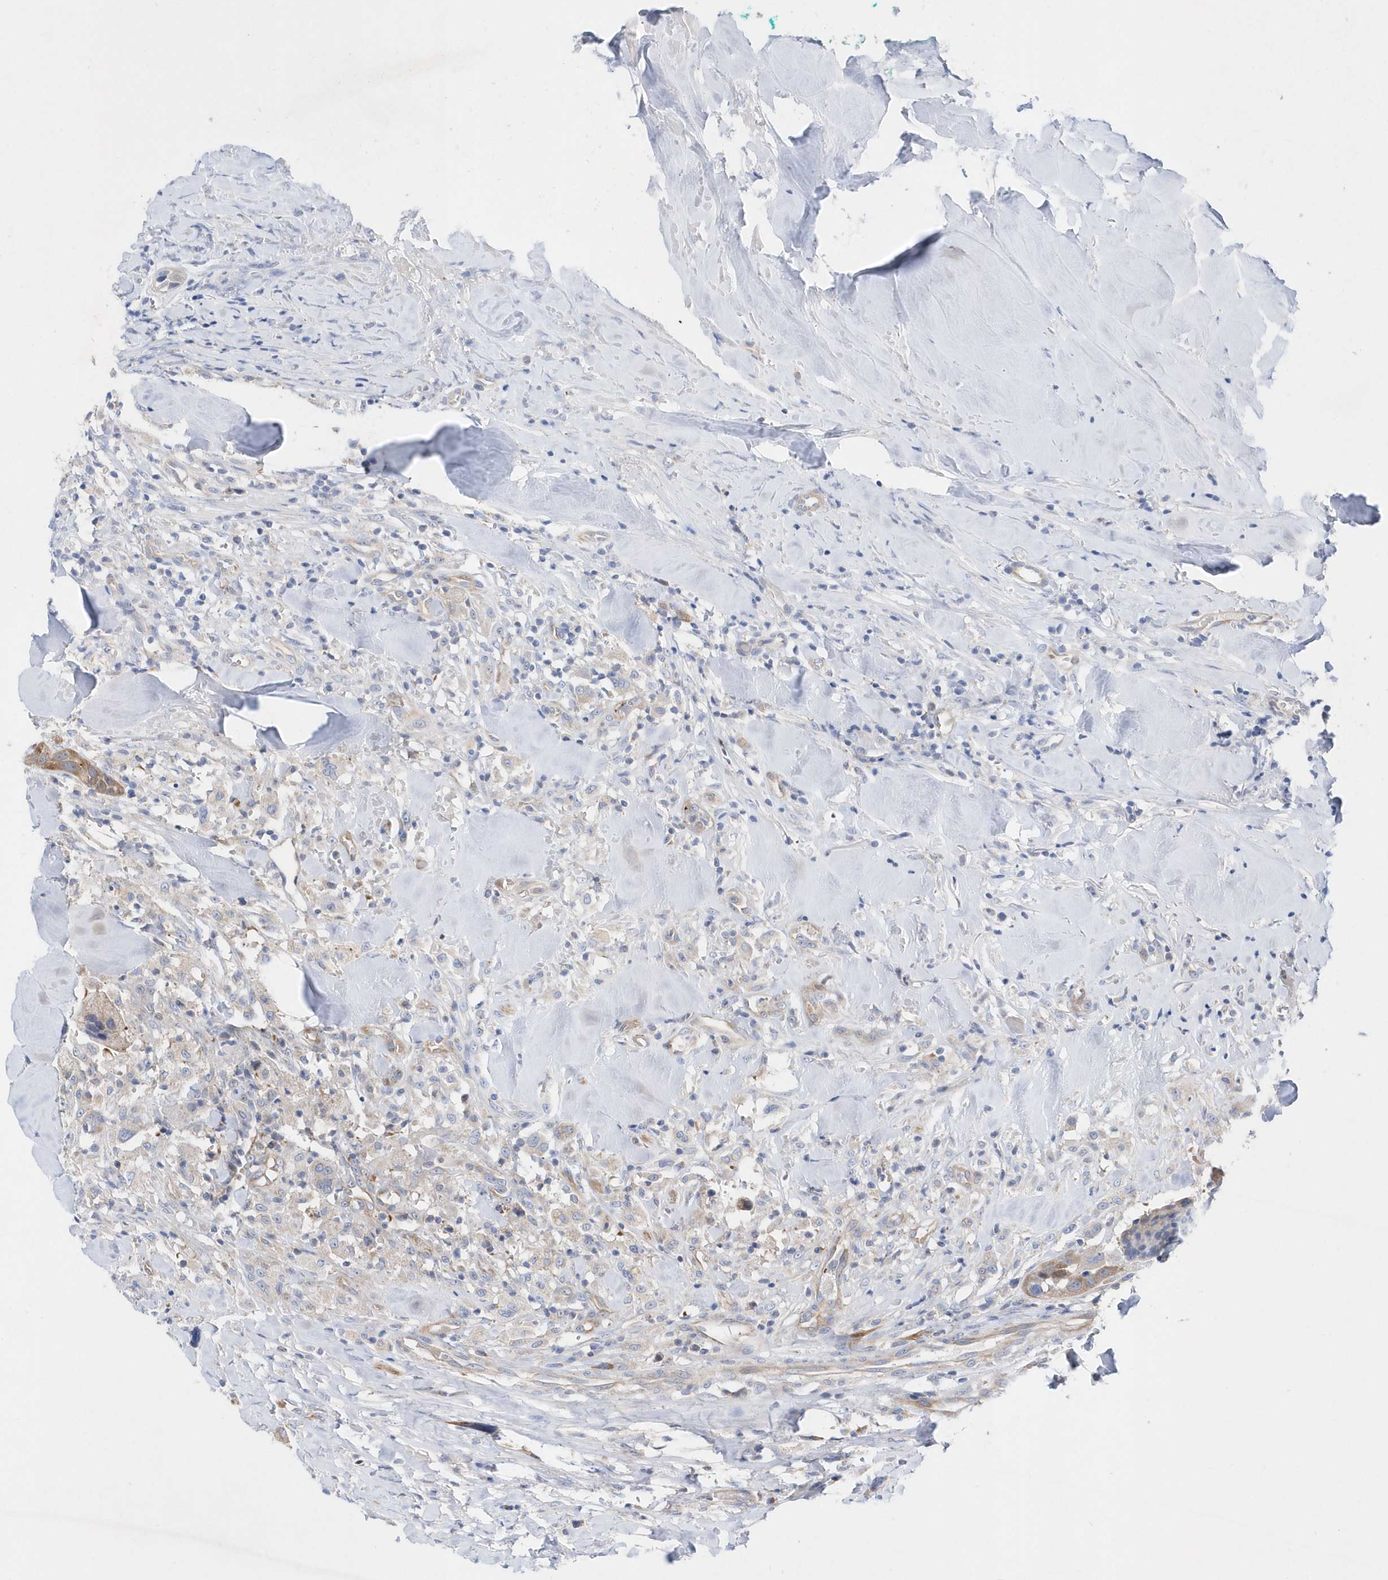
{"staining": {"intensity": "weak", "quantity": "<25%", "location": "cytoplasmic/membranous"}, "tissue": "head and neck cancer", "cell_type": "Tumor cells", "image_type": "cancer", "snomed": [{"axis": "morphology", "description": "Normal tissue, NOS"}, {"axis": "morphology", "description": "Squamous cell carcinoma, NOS"}, {"axis": "topography", "description": "Skeletal muscle"}, {"axis": "topography", "description": "Head-Neck"}], "caption": "Head and neck cancer (squamous cell carcinoma) was stained to show a protein in brown. There is no significant expression in tumor cells. Brightfield microscopy of IHC stained with DAB (brown) and hematoxylin (blue), captured at high magnification.", "gene": "JKAMP", "patient": {"sex": "male", "age": 51}}